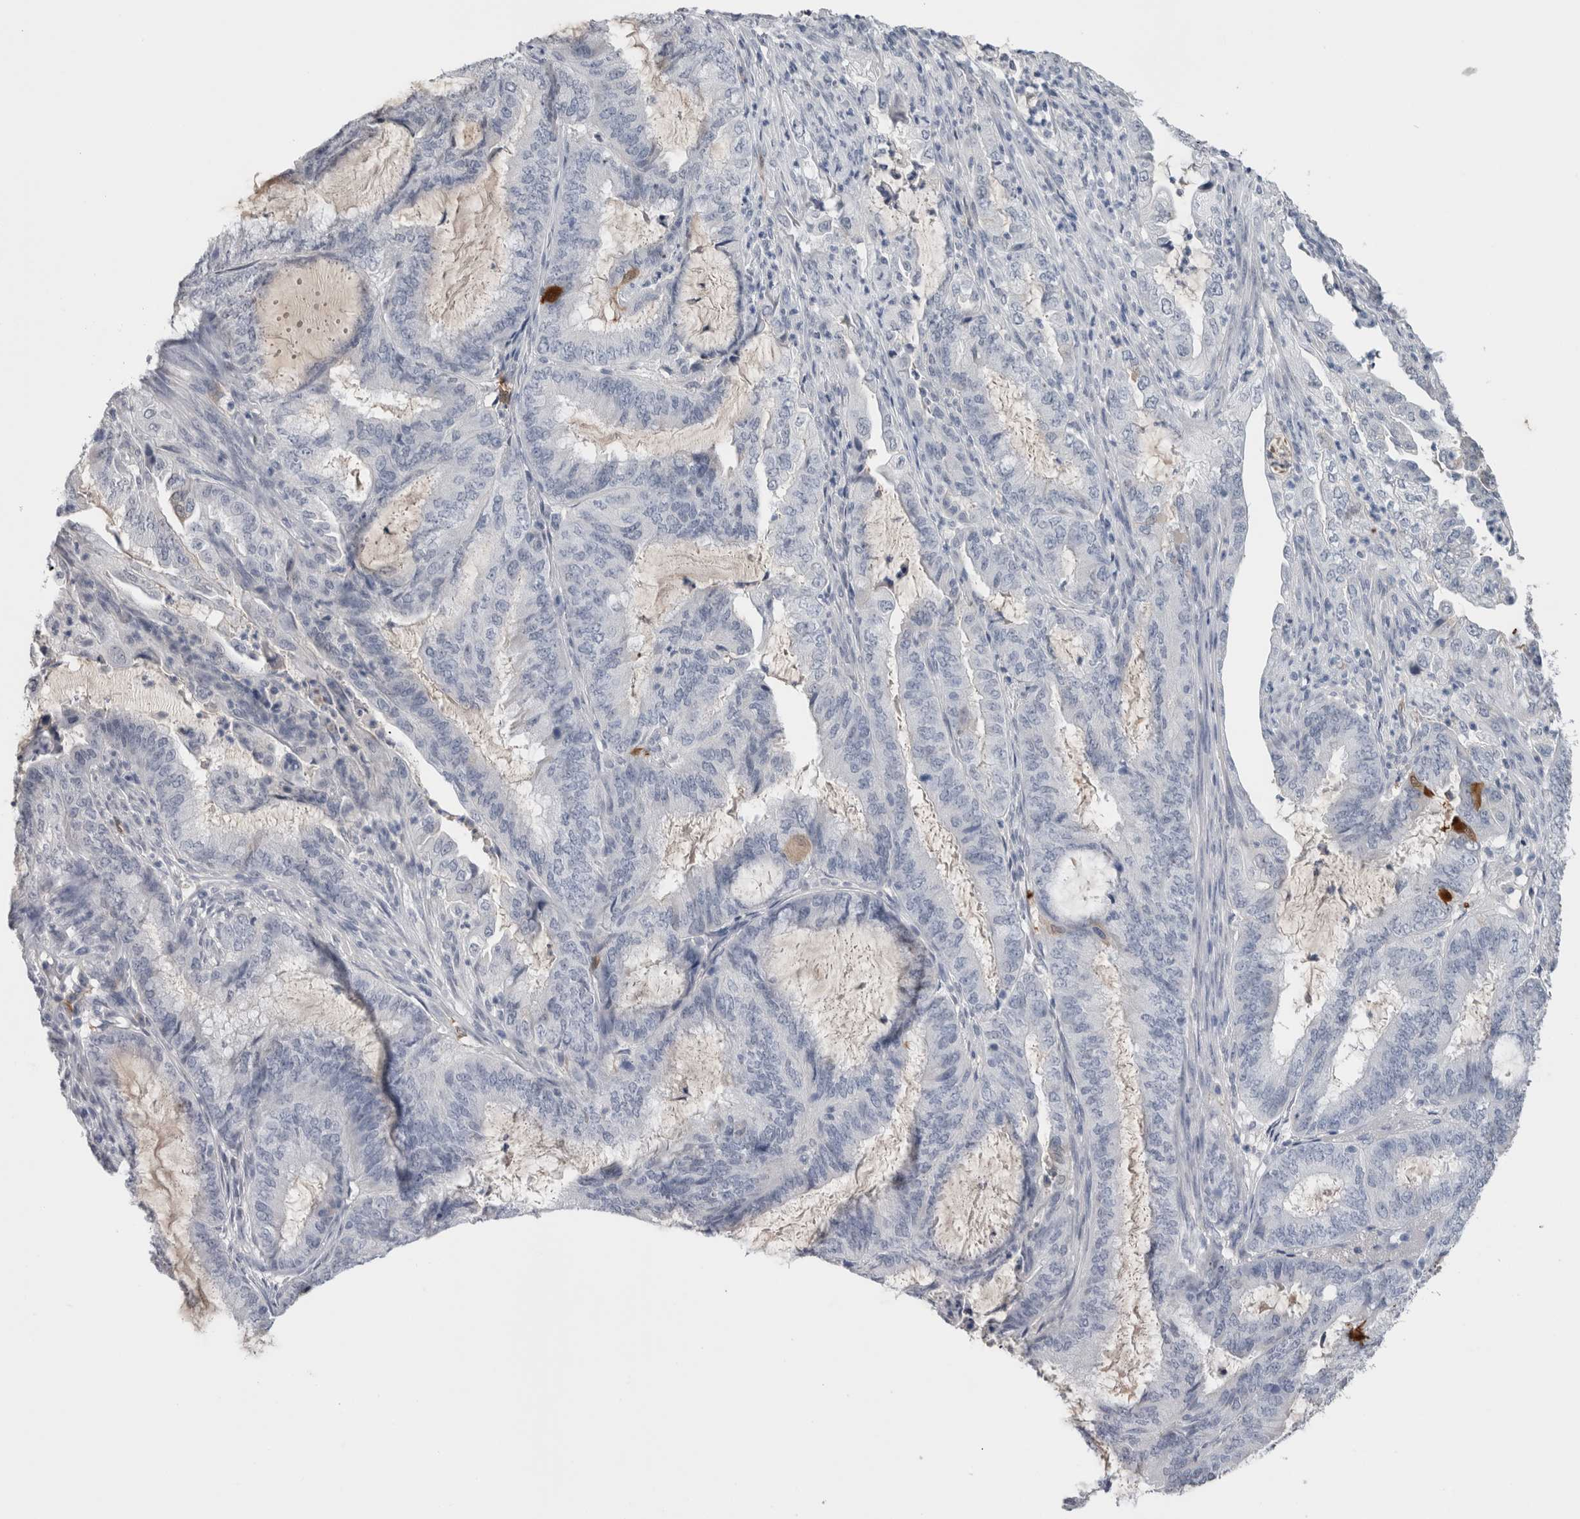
{"staining": {"intensity": "negative", "quantity": "none", "location": "none"}, "tissue": "endometrial cancer", "cell_type": "Tumor cells", "image_type": "cancer", "snomed": [{"axis": "morphology", "description": "Adenocarcinoma, NOS"}, {"axis": "topography", "description": "Endometrium"}], "caption": "This is an immunohistochemistry photomicrograph of human endometrial cancer. There is no positivity in tumor cells.", "gene": "FABP4", "patient": {"sex": "female", "age": 49}}